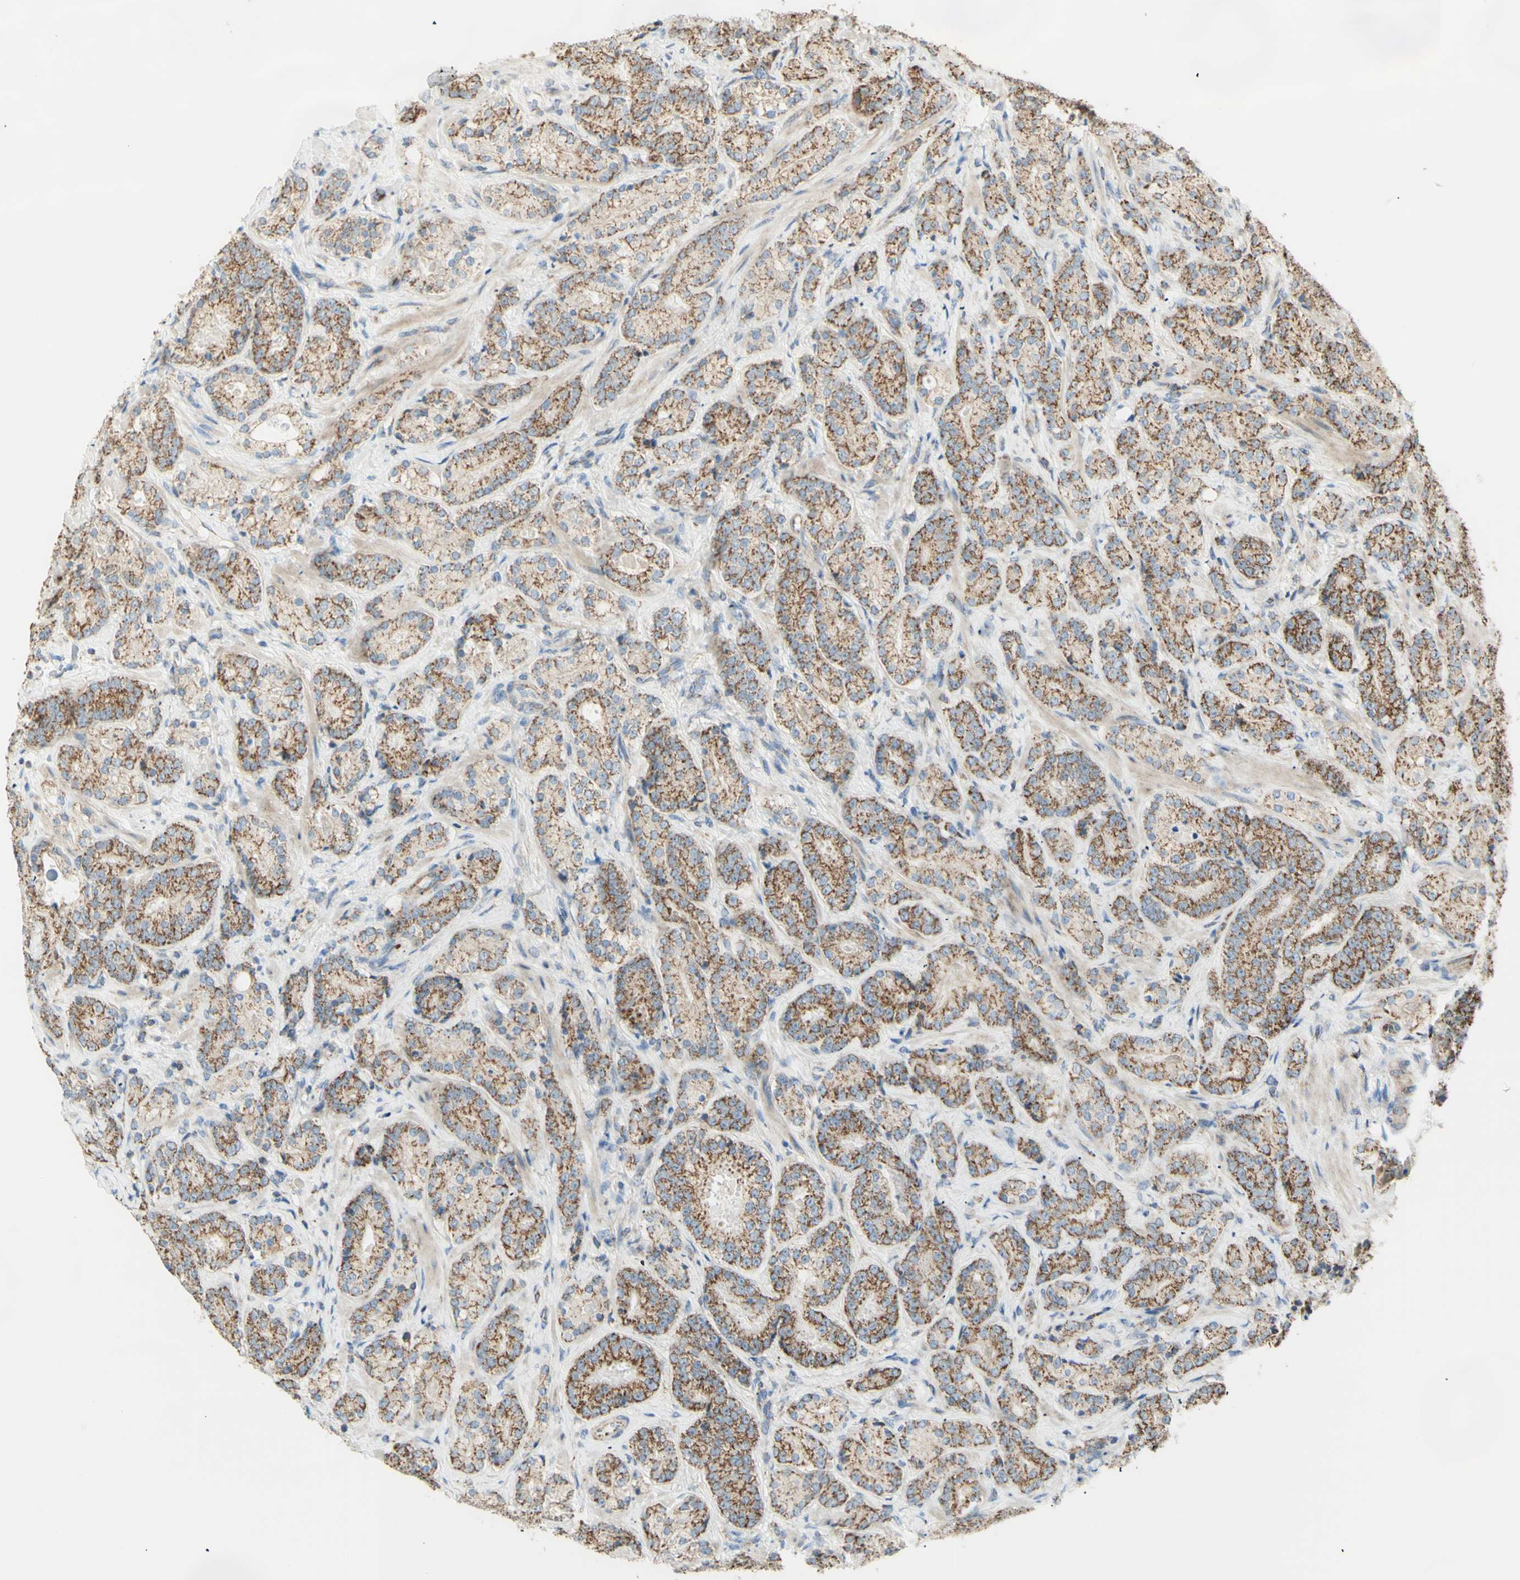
{"staining": {"intensity": "weak", "quantity": ">75%", "location": "cytoplasmic/membranous"}, "tissue": "prostate cancer", "cell_type": "Tumor cells", "image_type": "cancer", "snomed": [{"axis": "morphology", "description": "Adenocarcinoma, High grade"}, {"axis": "topography", "description": "Prostate"}], "caption": "This micrograph demonstrates adenocarcinoma (high-grade) (prostate) stained with IHC to label a protein in brown. The cytoplasmic/membranous of tumor cells show weak positivity for the protein. Nuclei are counter-stained blue.", "gene": "LETM1", "patient": {"sex": "male", "age": 61}}